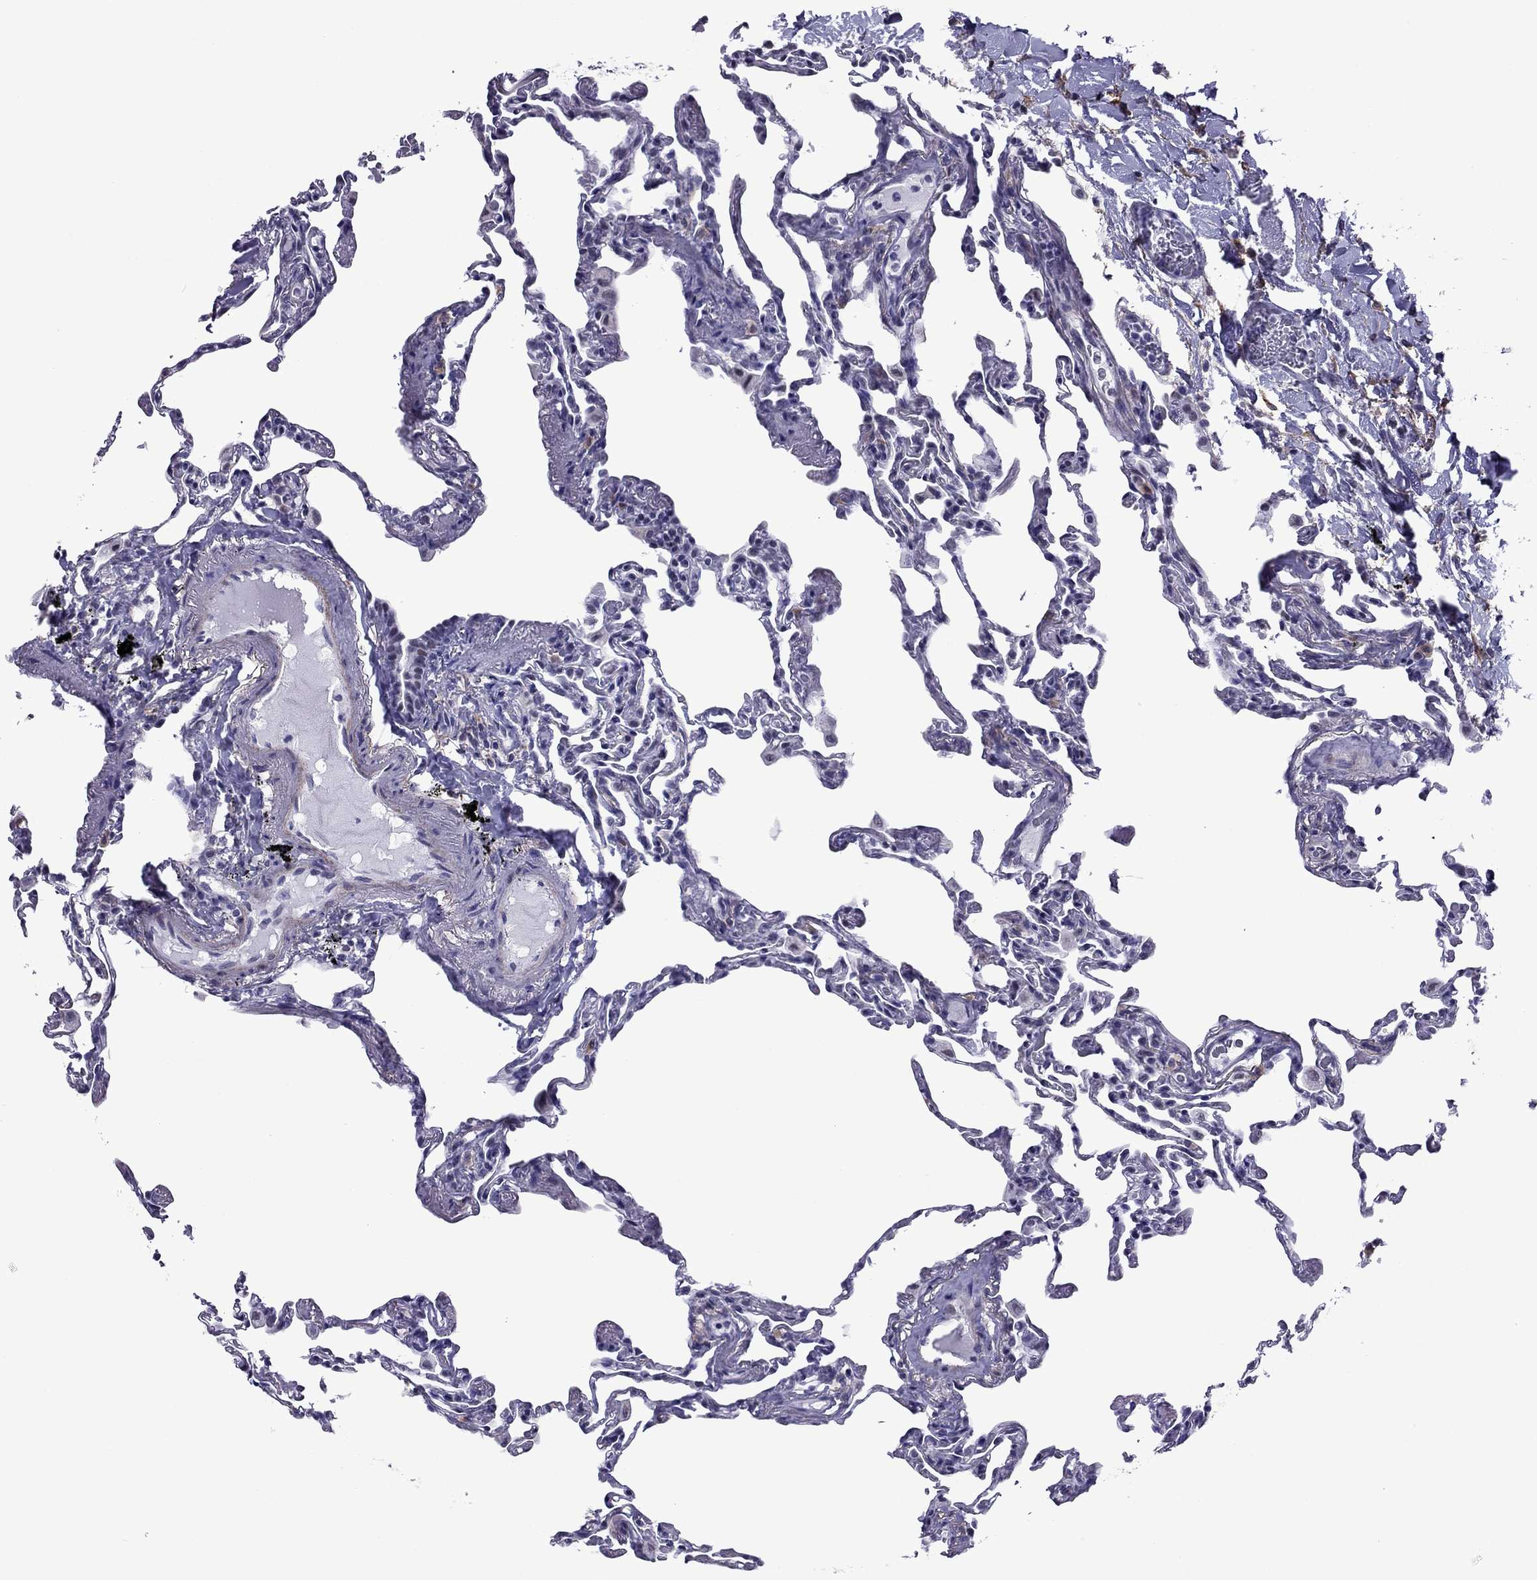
{"staining": {"intensity": "negative", "quantity": "none", "location": "none"}, "tissue": "lung", "cell_type": "Alveolar cells", "image_type": "normal", "snomed": [{"axis": "morphology", "description": "Normal tissue, NOS"}, {"axis": "topography", "description": "Lung"}], "caption": "Lung stained for a protein using immunohistochemistry (IHC) reveals no positivity alveolar cells.", "gene": "ZNF646", "patient": {"sex": "female", "age": 57}}